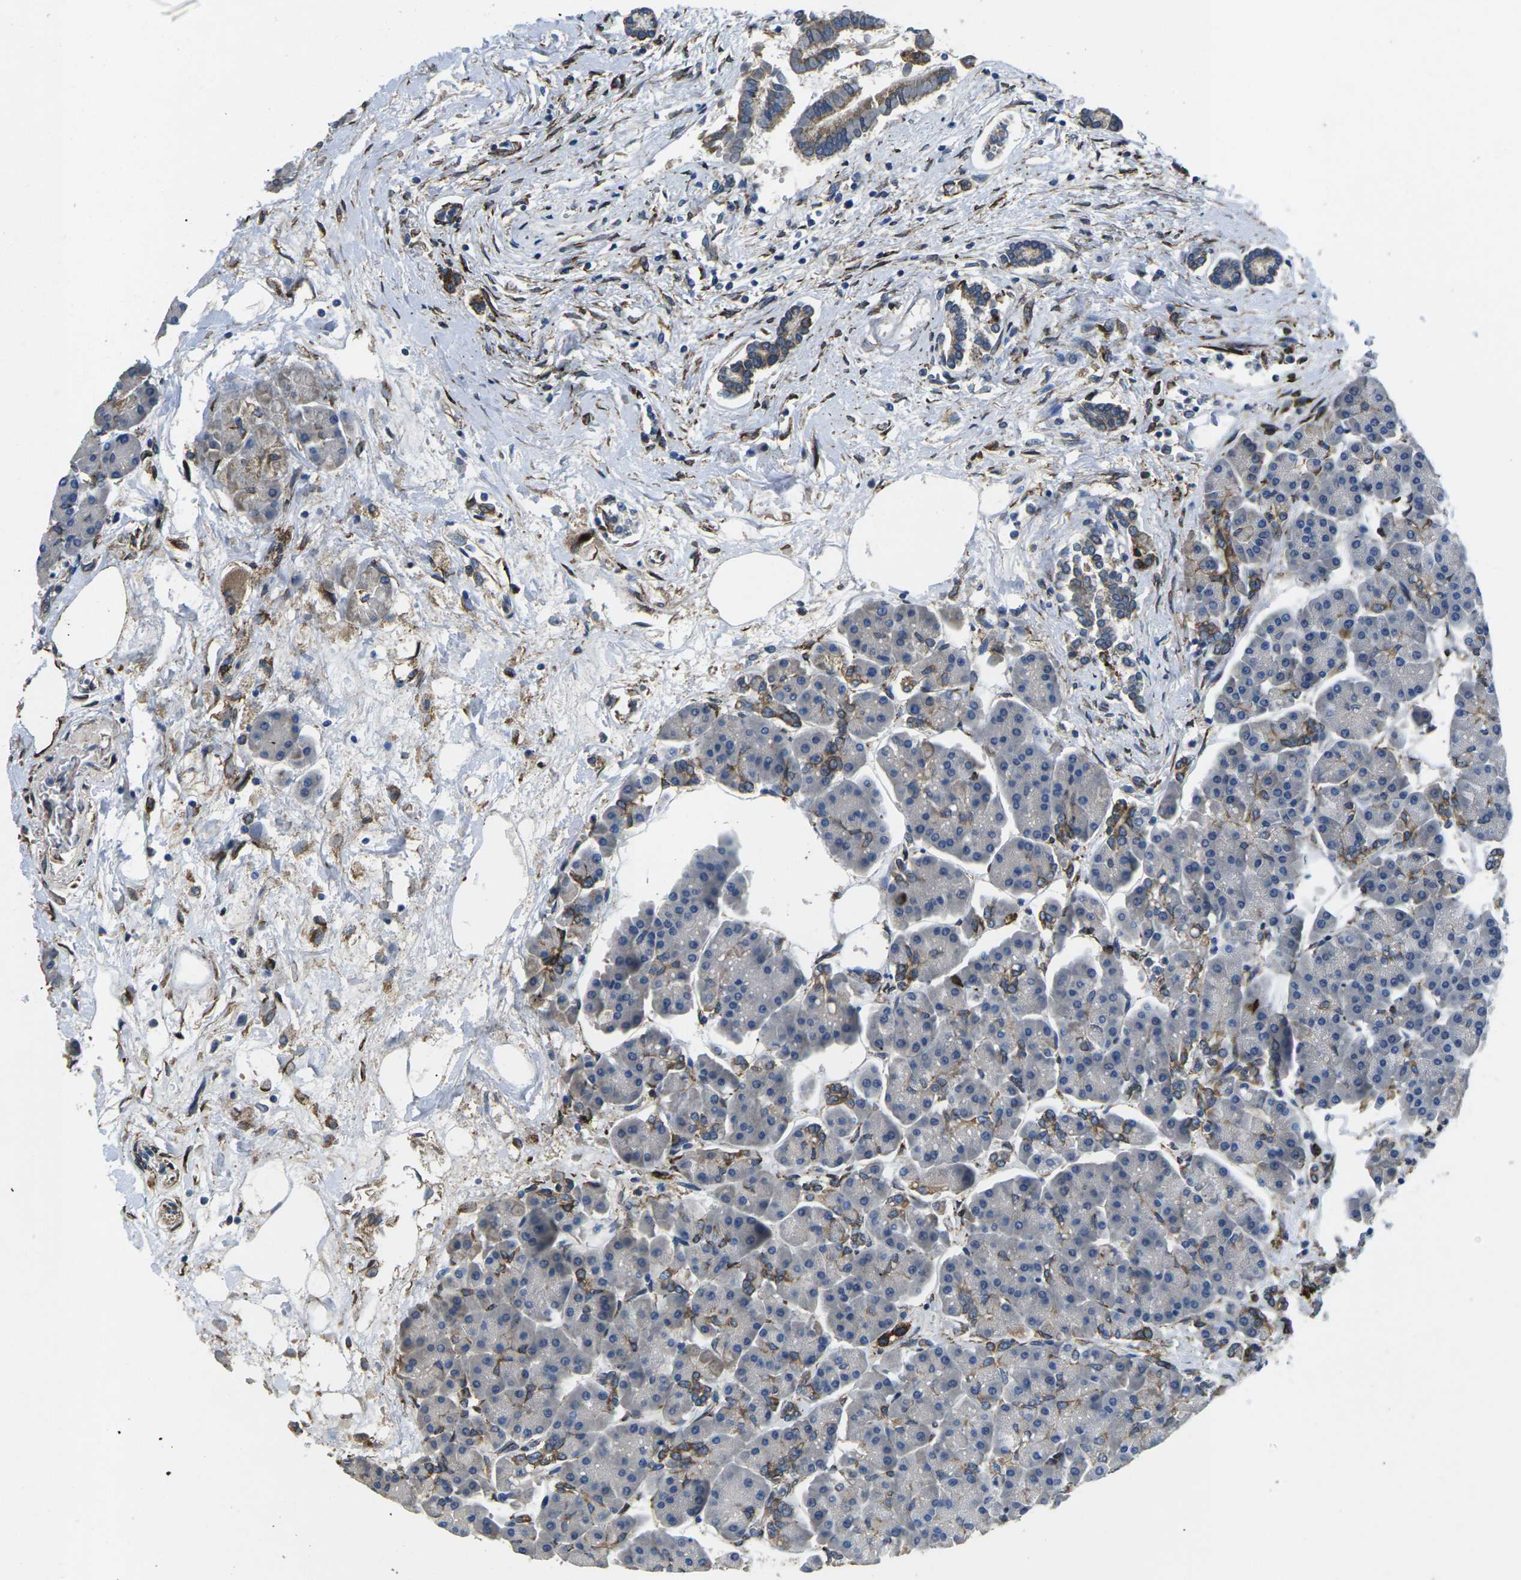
{"staining": {"intensity": "moderate", "quantity": "<25%", "location": "cytoplasmic/membranous"}, "tissue": "pancreas", "cell_type": "Exocrine glandular cells", "image_type": "normal", "snomed": [{"axis": "morphology", "description": "Normal tissue, NOS"}, {"axis": "topography", "description": "Pancreas"}], "caption": "Immunohistochemistry (IHC) (DAB (3,3'-diaminobenzidine)) staining of benign human pancreas demonstrates moderate cytoplasmic/membranous protein positivity in approximately <25% of exocrine glandular cells.", "gene": "PDZD8", "patient": {"sex": "female", "age": 70}}